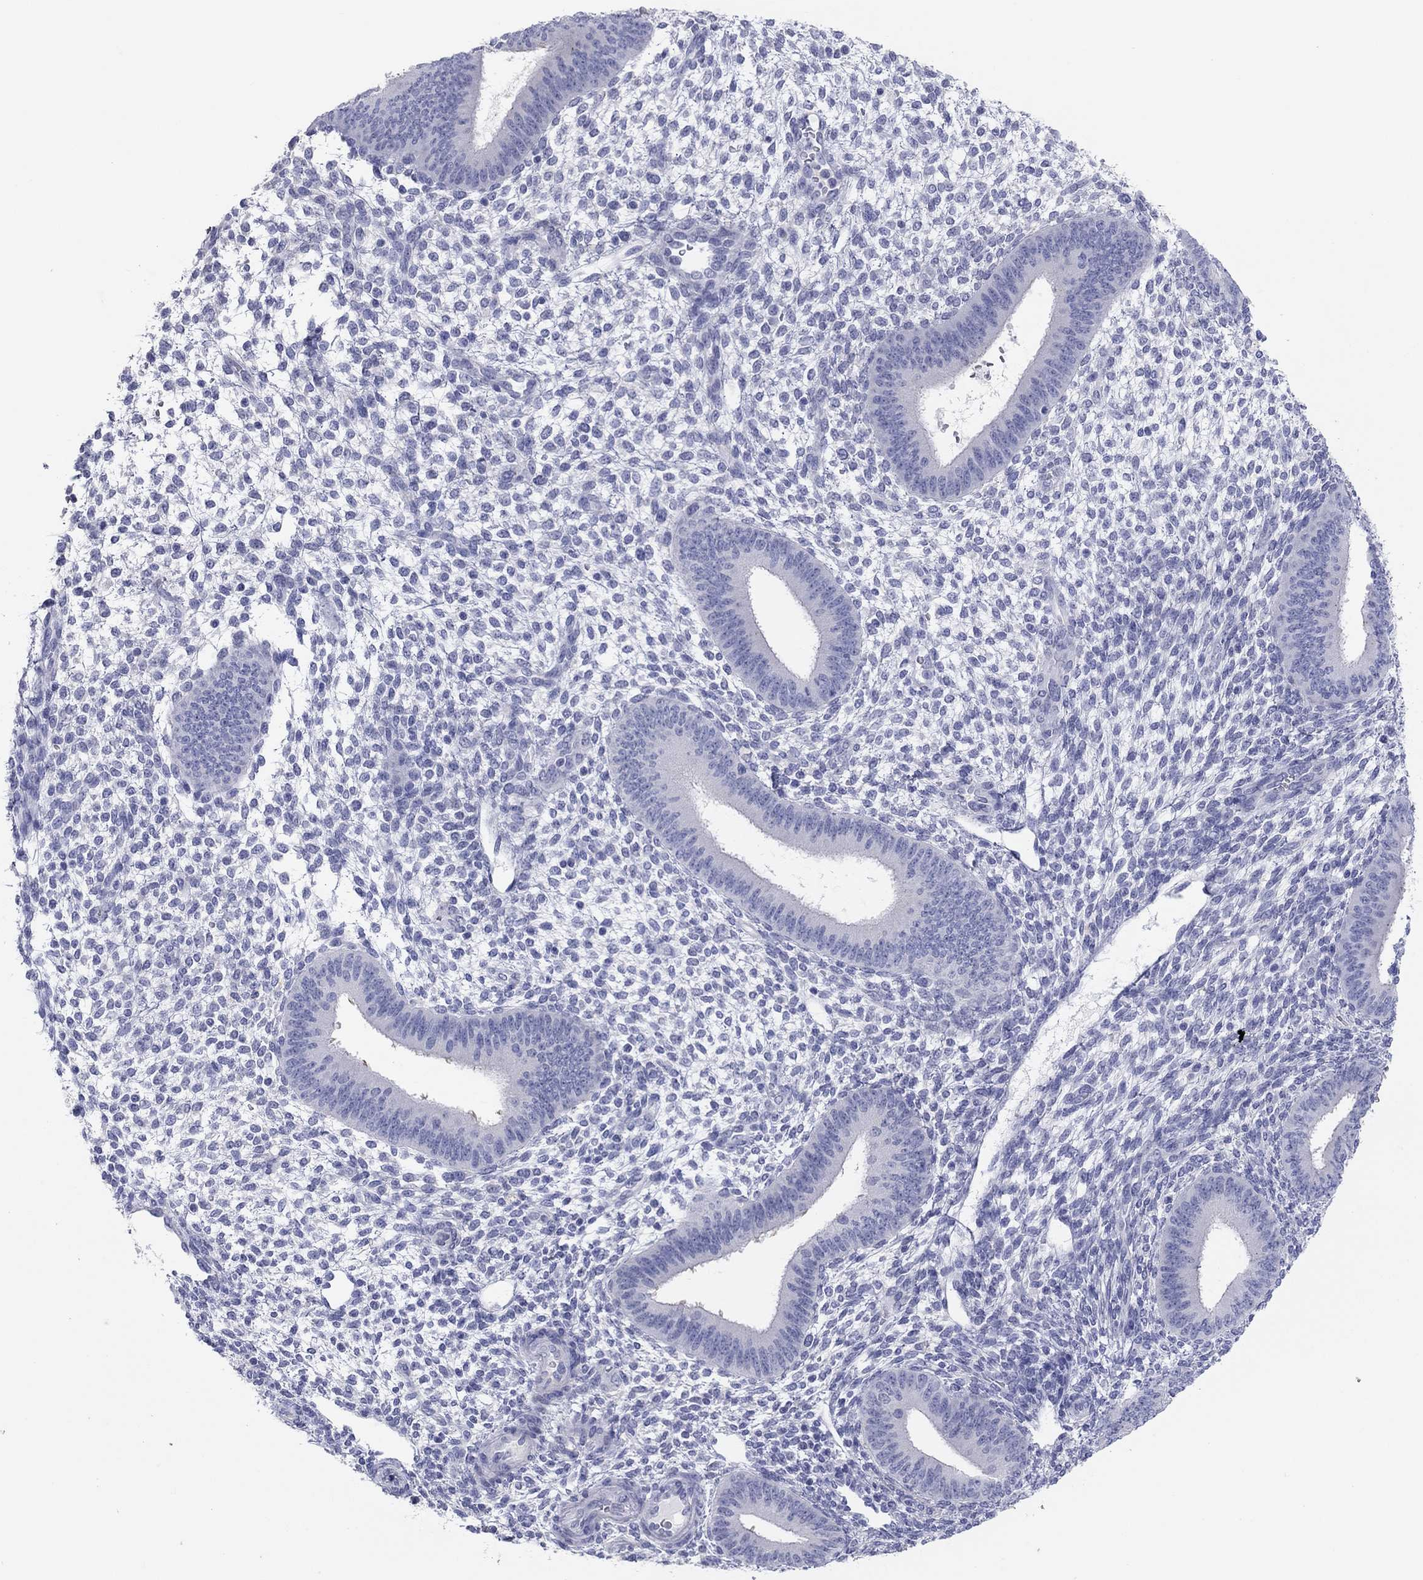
{"staining": {"intensity": "negative", "quantity": "none", "location": "none"}, "tissue": "endometrium", "cell_type": "Cells in endometrial stroma", "image_type": "normal", "snomed": [{"axis": "morphology", "description": "Normal tissue, NOS"}, {"axis": "topography", "description": "Endometrium"}], "caption": "Immunohistochemistry (IHC) histopathology image of unremarkable human endometrium stained for a protein (brown), which shows no positivity in cells in endometrial stroma. (DAB (3,3'-diaminobenzidine) IHC, high magnification).", "gene": "CPNE6", "patient": {"sex": "female", "age": 39}}